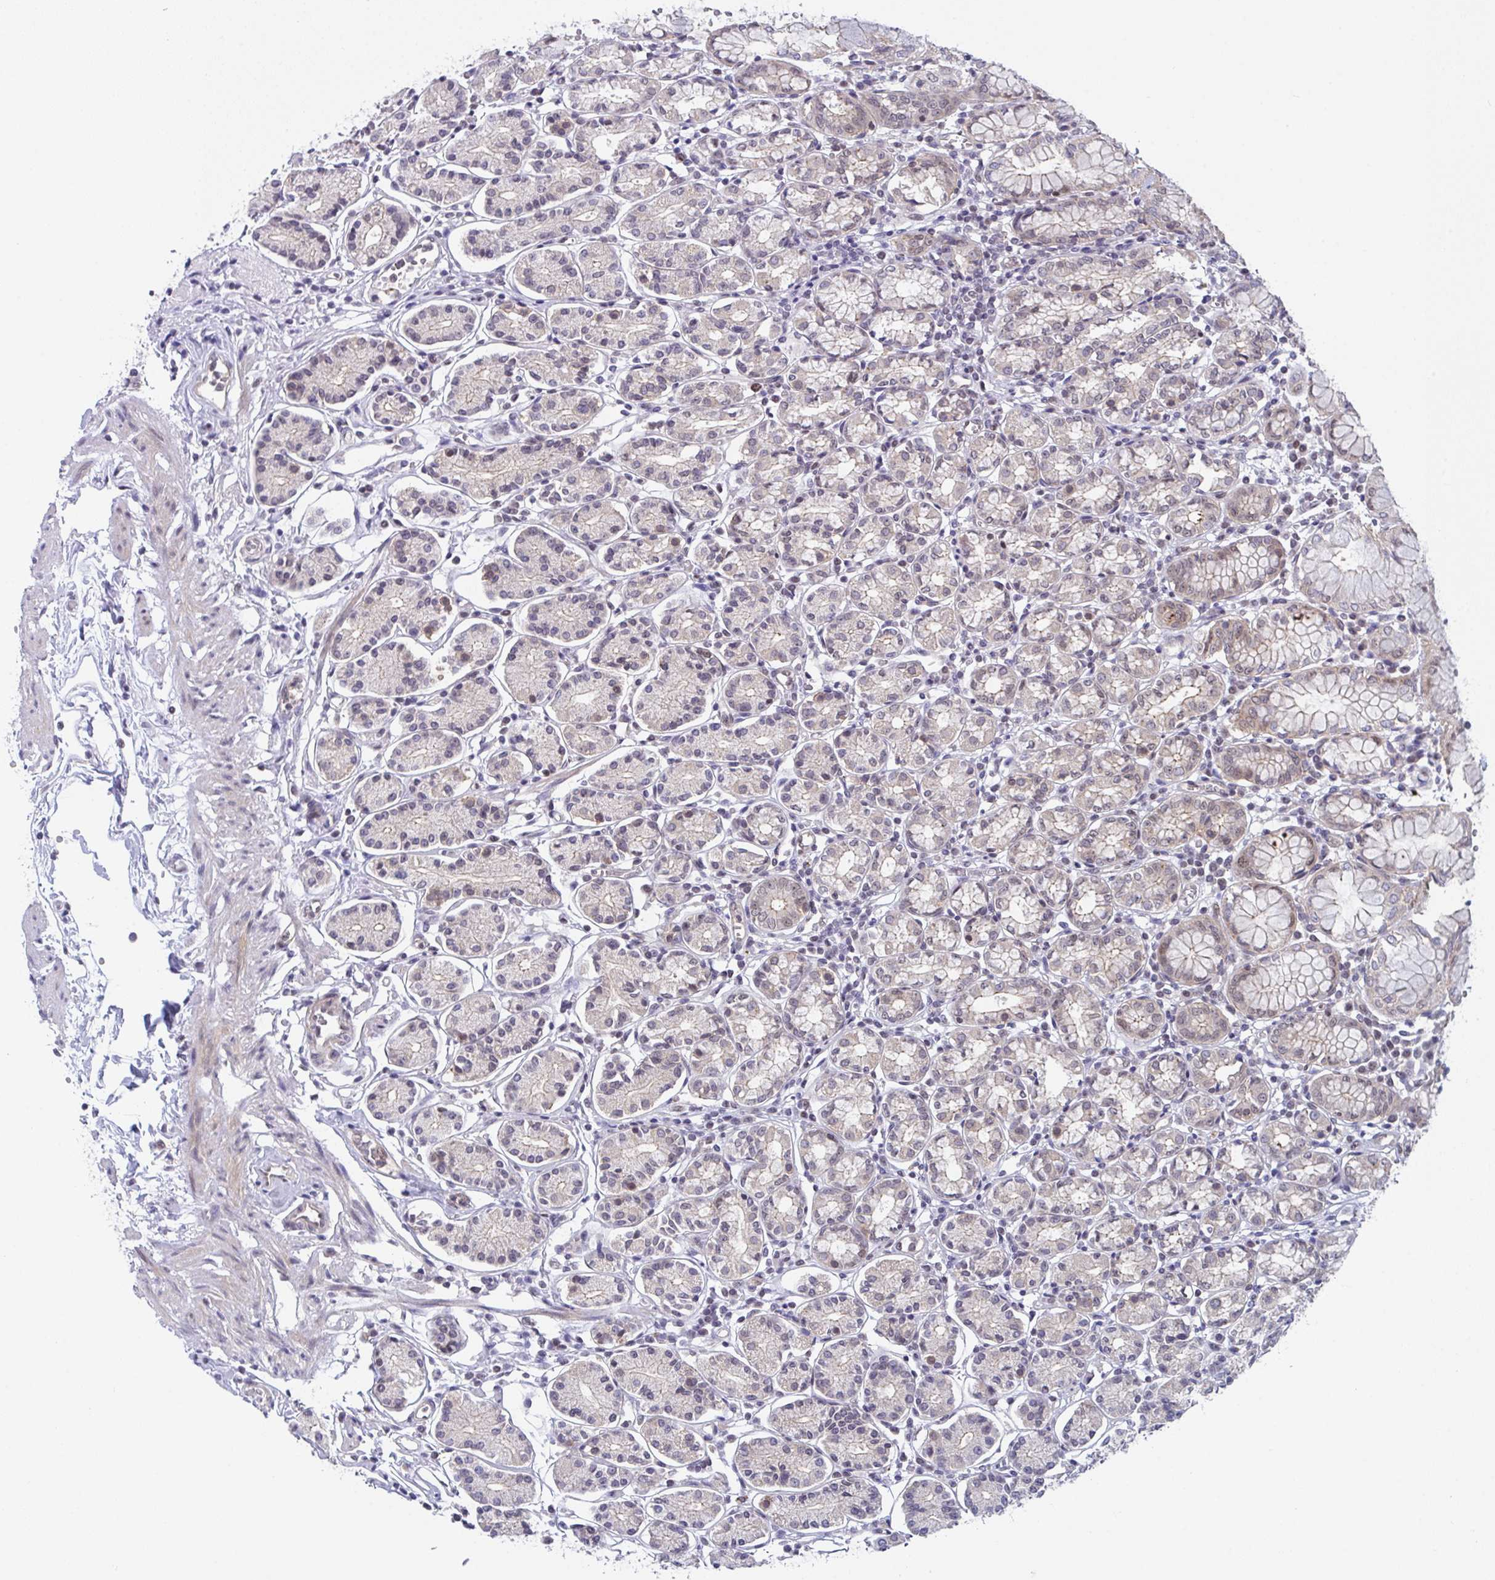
{"staining": {"intensity": "moderate", "quantity": "<25%", "location": "nuclear"}, "tissue": "stomach", "cell_type": "Glandular cells", "image_type": "normal", "snomed": [{"axis": "morphology", "description": "Normal tissue, NOS"}, {"axis": "topography", "description": "Stomach"}], "caption": "The histopathology image shows a brown stain indicating the presence of a protein in the nuclear of glandular cells in stomach. (brown staining indicates protein expression, while blue staining denotes nuclei).", "gene": "RBM18", "patient": {"sex": "female", "age": 62}}